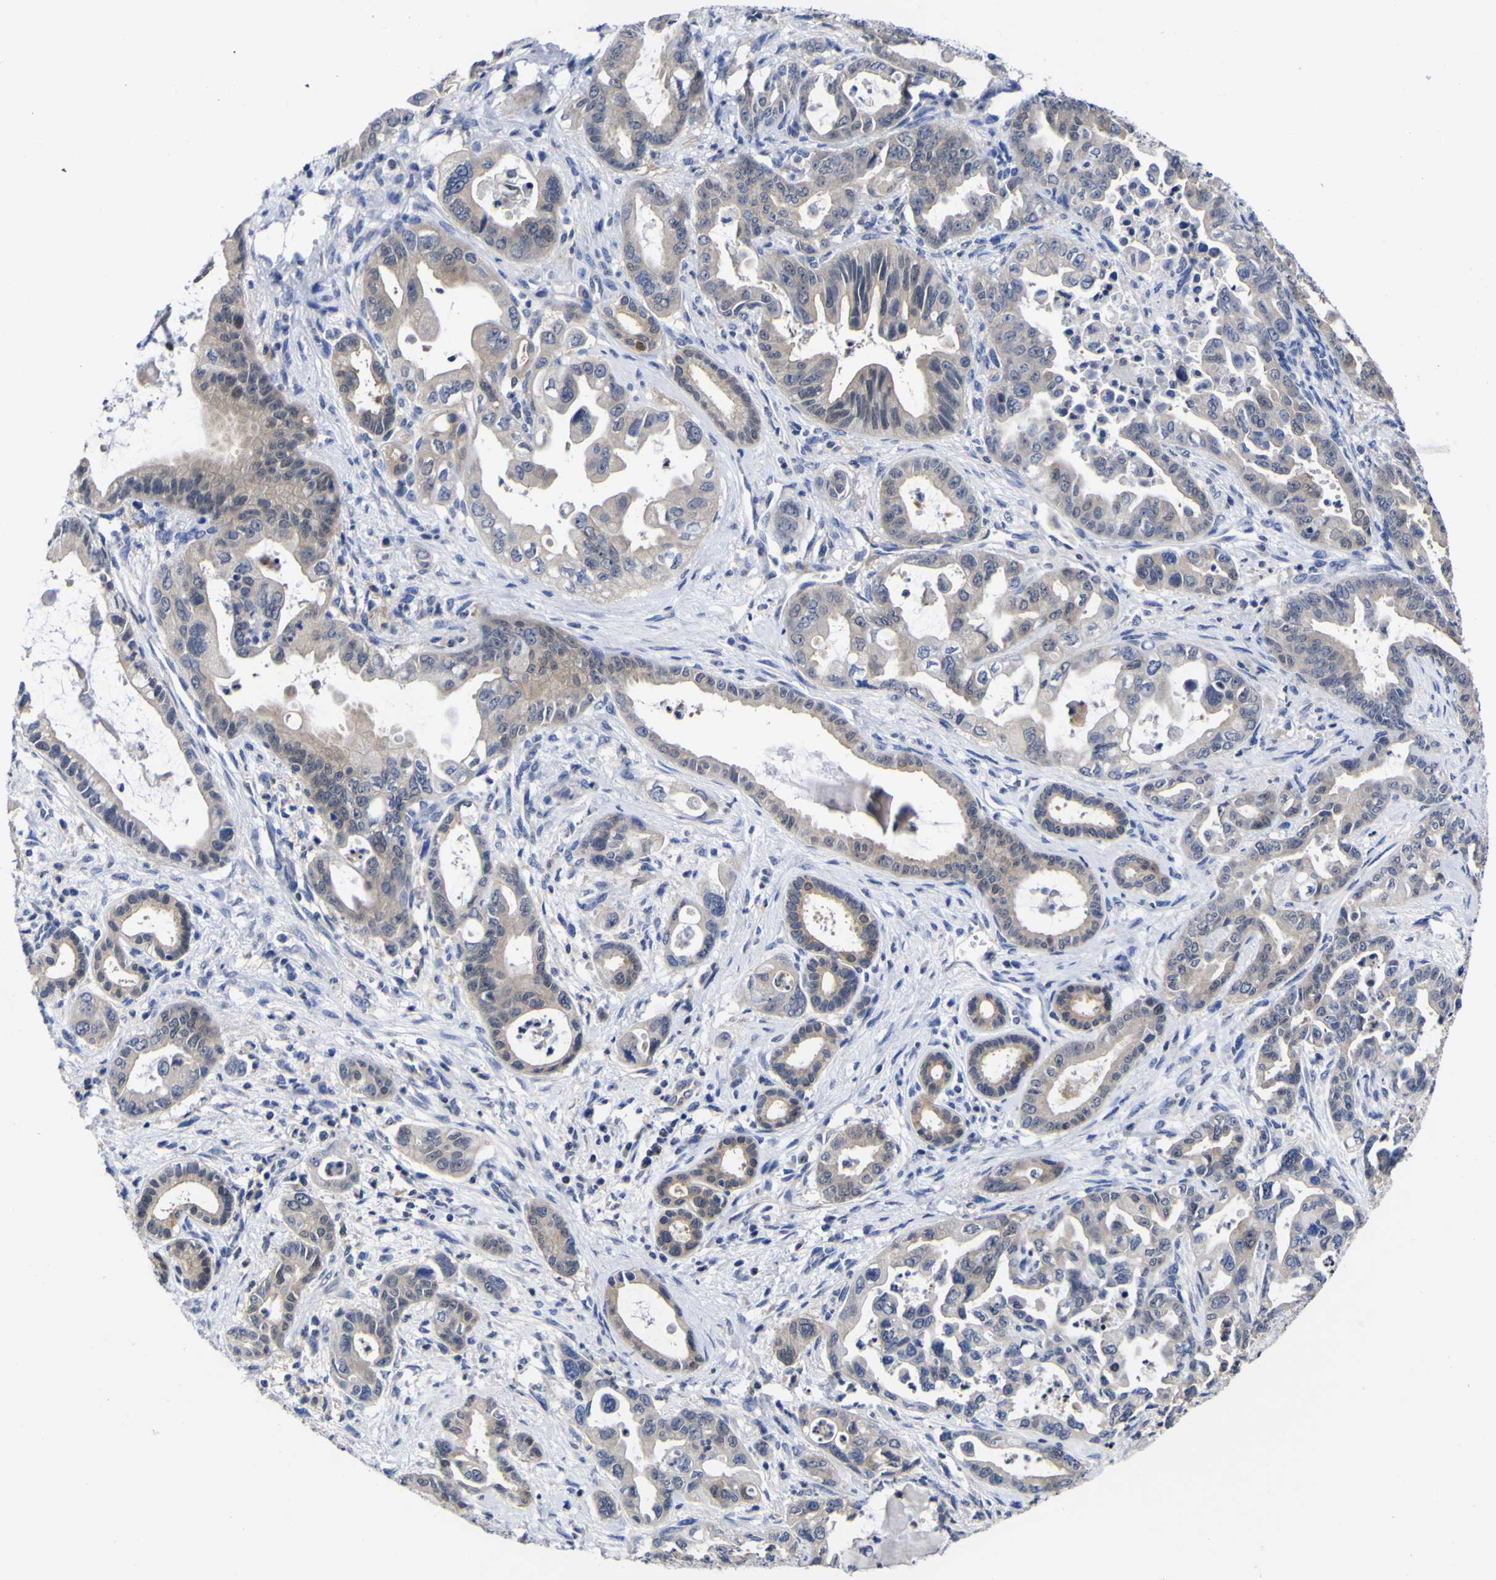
{"staining": {"intensity": "moderate", "quantity": "<25%", "location": "cytoplasmic/membranous"}, "tissue": "pancreatic cancer", "cell_type": "Tumor cells", "image_type": "cancer", "snomed": [{"axis": "morphology", "description": "Adenocarcinoma, NOS"}, {"axis": "topography", "description": "Pancreas"}], "caption": "Immunohistochemical staining of adenocarcinoma (pancreatic) demonstrates moderate cytoplasmic/membranous protein positivity in about <25% of tumor cells. (DAB IHC with brightfield microscopy, high magnification).", "gene": "CASP6", "patient": {"sex": "male", "age": 70}}